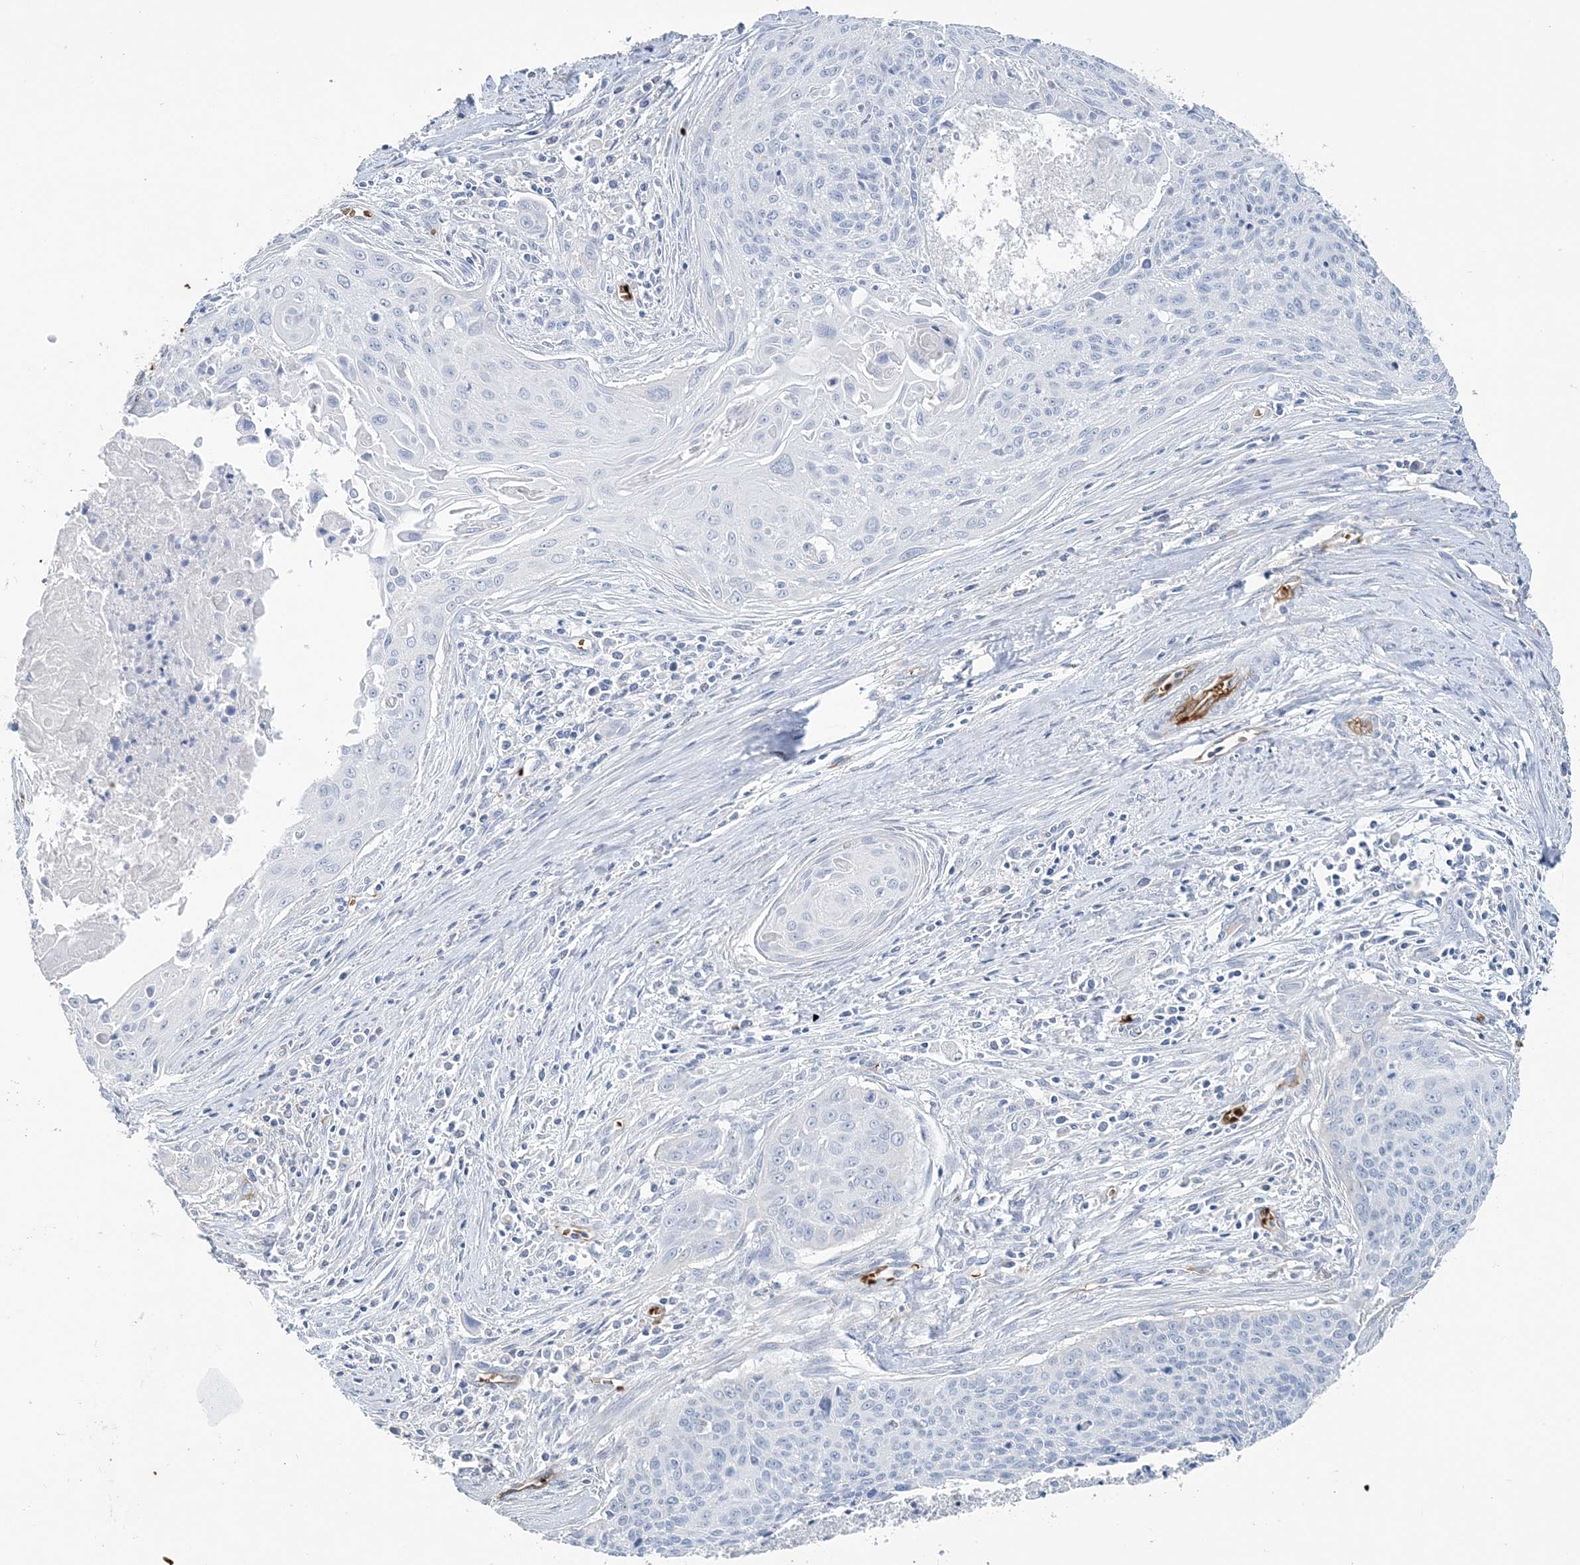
{"staining": {"intensity": "negative", "quantity": "none", "location": "none"}, "tissue": "cervical cancer", "cell_type": "Tumor cells", "image_type": "cancer", "snomed": [{"axis": "morphology", "description": "Squamous cell carcinoma, NOS"}, {"axis": "topography", "description": "Cervix"}], "caption": "Image shows no protein positivity in tumor cells of squamous cell carcinoma (cervical) tissue. (DAB IHC, high magnification).", "gene": "HBD", "patient": {"sex": "female", "age": 55}}